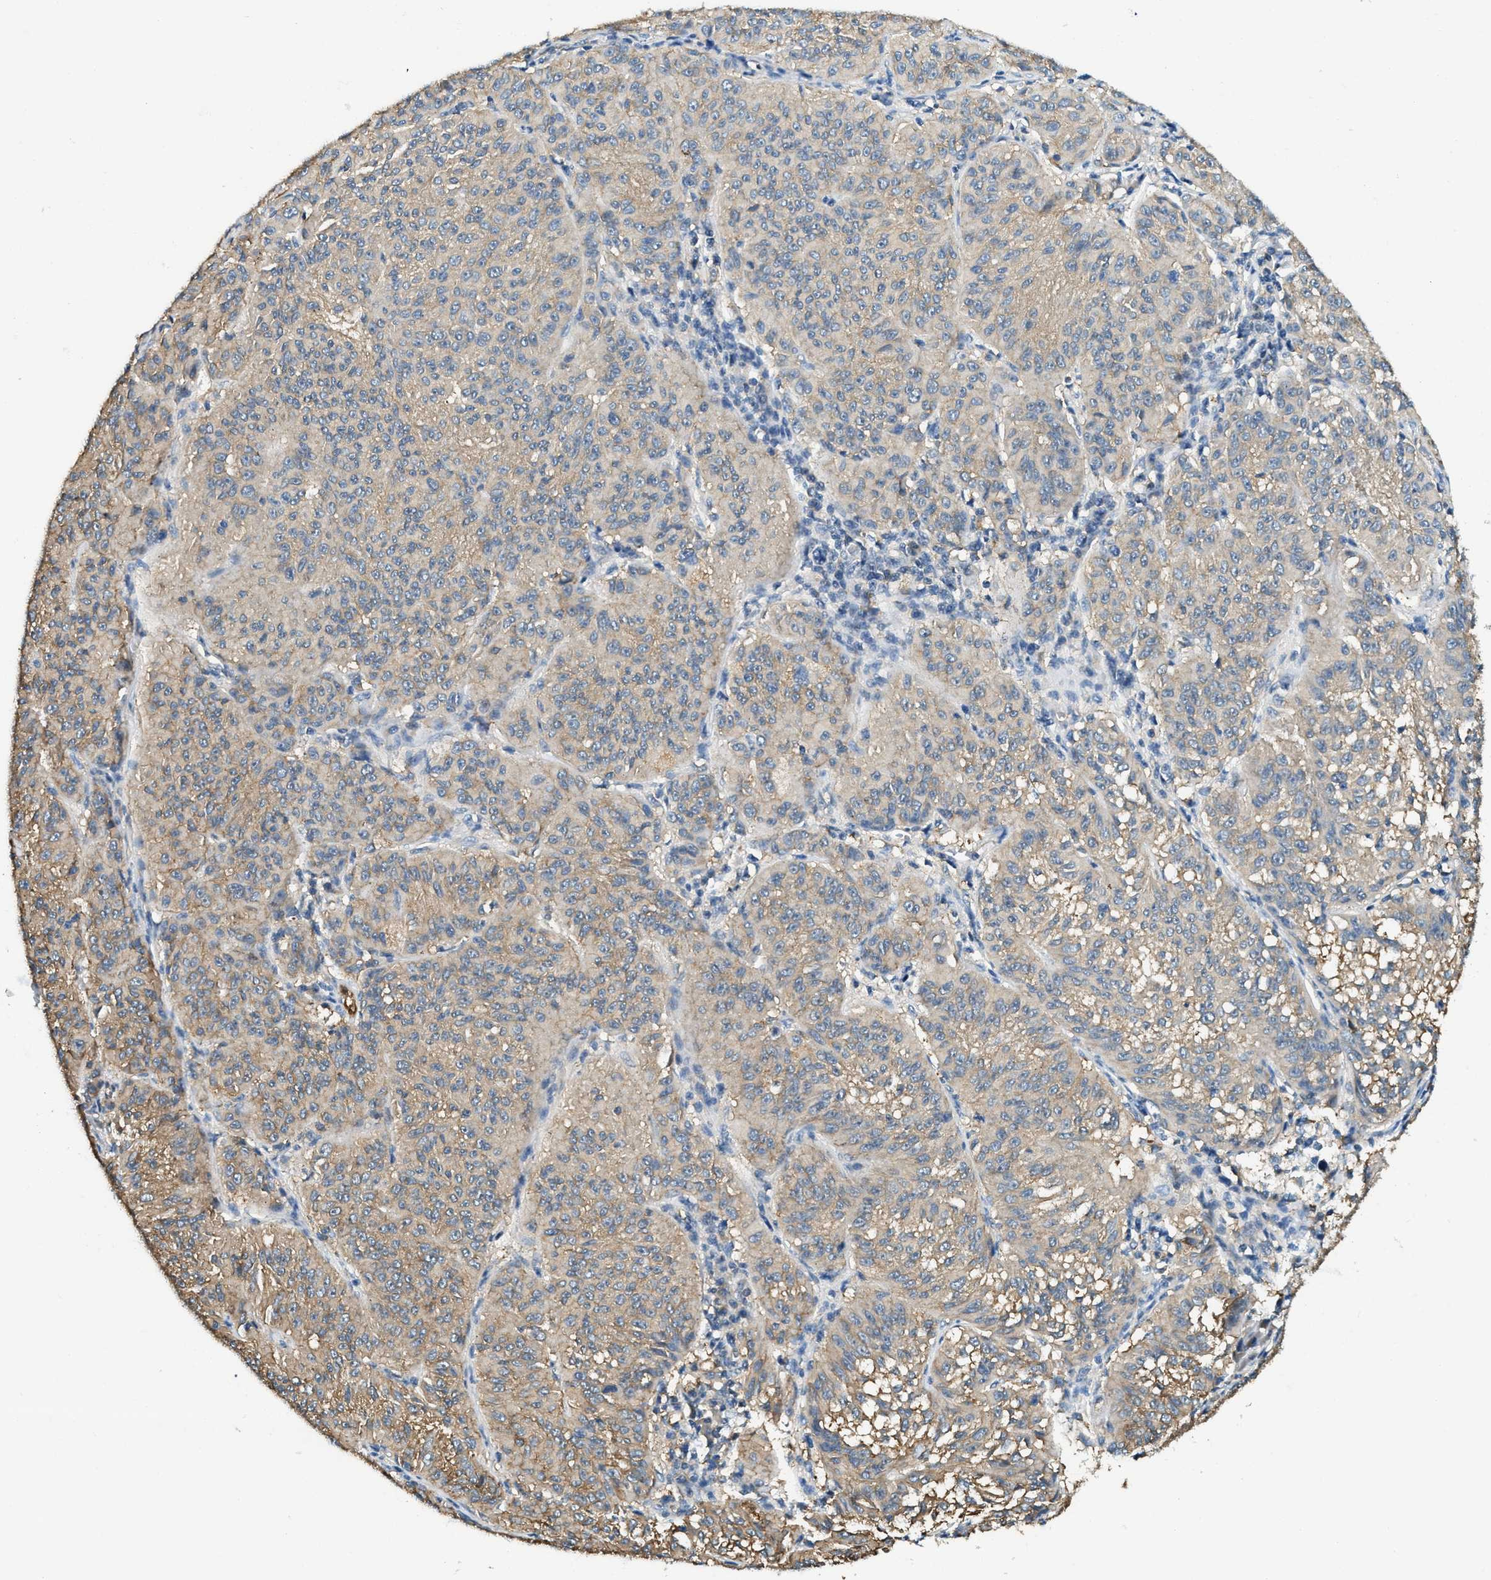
{"staining": {"intensity": "weak", "quantity": ">75%", "location": "cytoplasmic/membranous"}, "tissue": "melanoma", "cell_type": "Tumor cells", "image_type": "cancer", "snomed": [{"axis": "morphology", "description": "Malignant melanoma, NOS"}, {"axis": "topography", "description": "Skin"}], "caption": "Immunohistochemistry micrograph of neoplastic tissue: human malignant melanoma stained using IHC shows low levels of weak protein expression localized specifically in the cytoplasmic/membranous of tumor cells, appearing as a cytoplasmic/membranous brown color.", "gene": "ANXA3", "patient": {"sex": "female", "age": 72}}